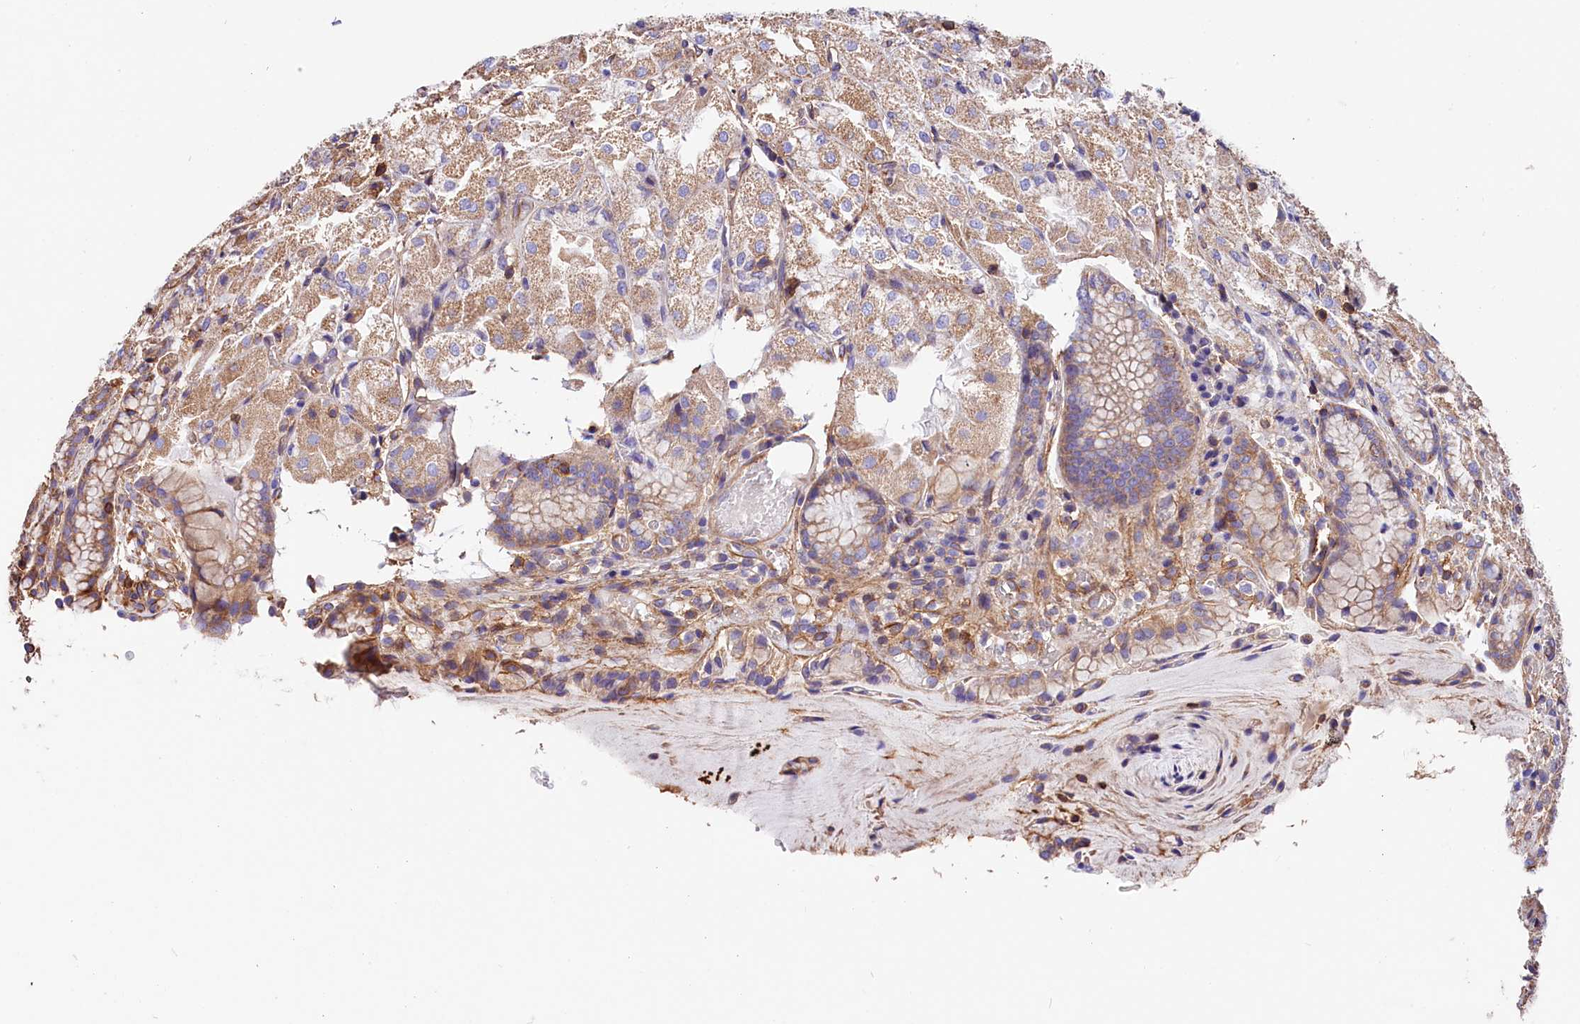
{"staining": {"intensity": "moderate", "quantity": "25%-75%", "location": "cytoplasmic/membranous"}, "tissue": "stomach", "cell_type": "Glandular cells", "image_type": "normal", "snomed": [{"axis": "morphology", "description": "Normal tissue, NOS"}, {"axis": "topography", "description": "Stomach, upper"}], "caption": "A brown stain shows moderate cytoplasmic/membranous expression of a protein in glandular cells of benign stomach. The staining was performed using DAB, with brown indicating positive protein expression. Nuclei are stained blue with hematoxylin.", "gene": "ATP2B4", "patient": {"sex": "male", "age": 72}}